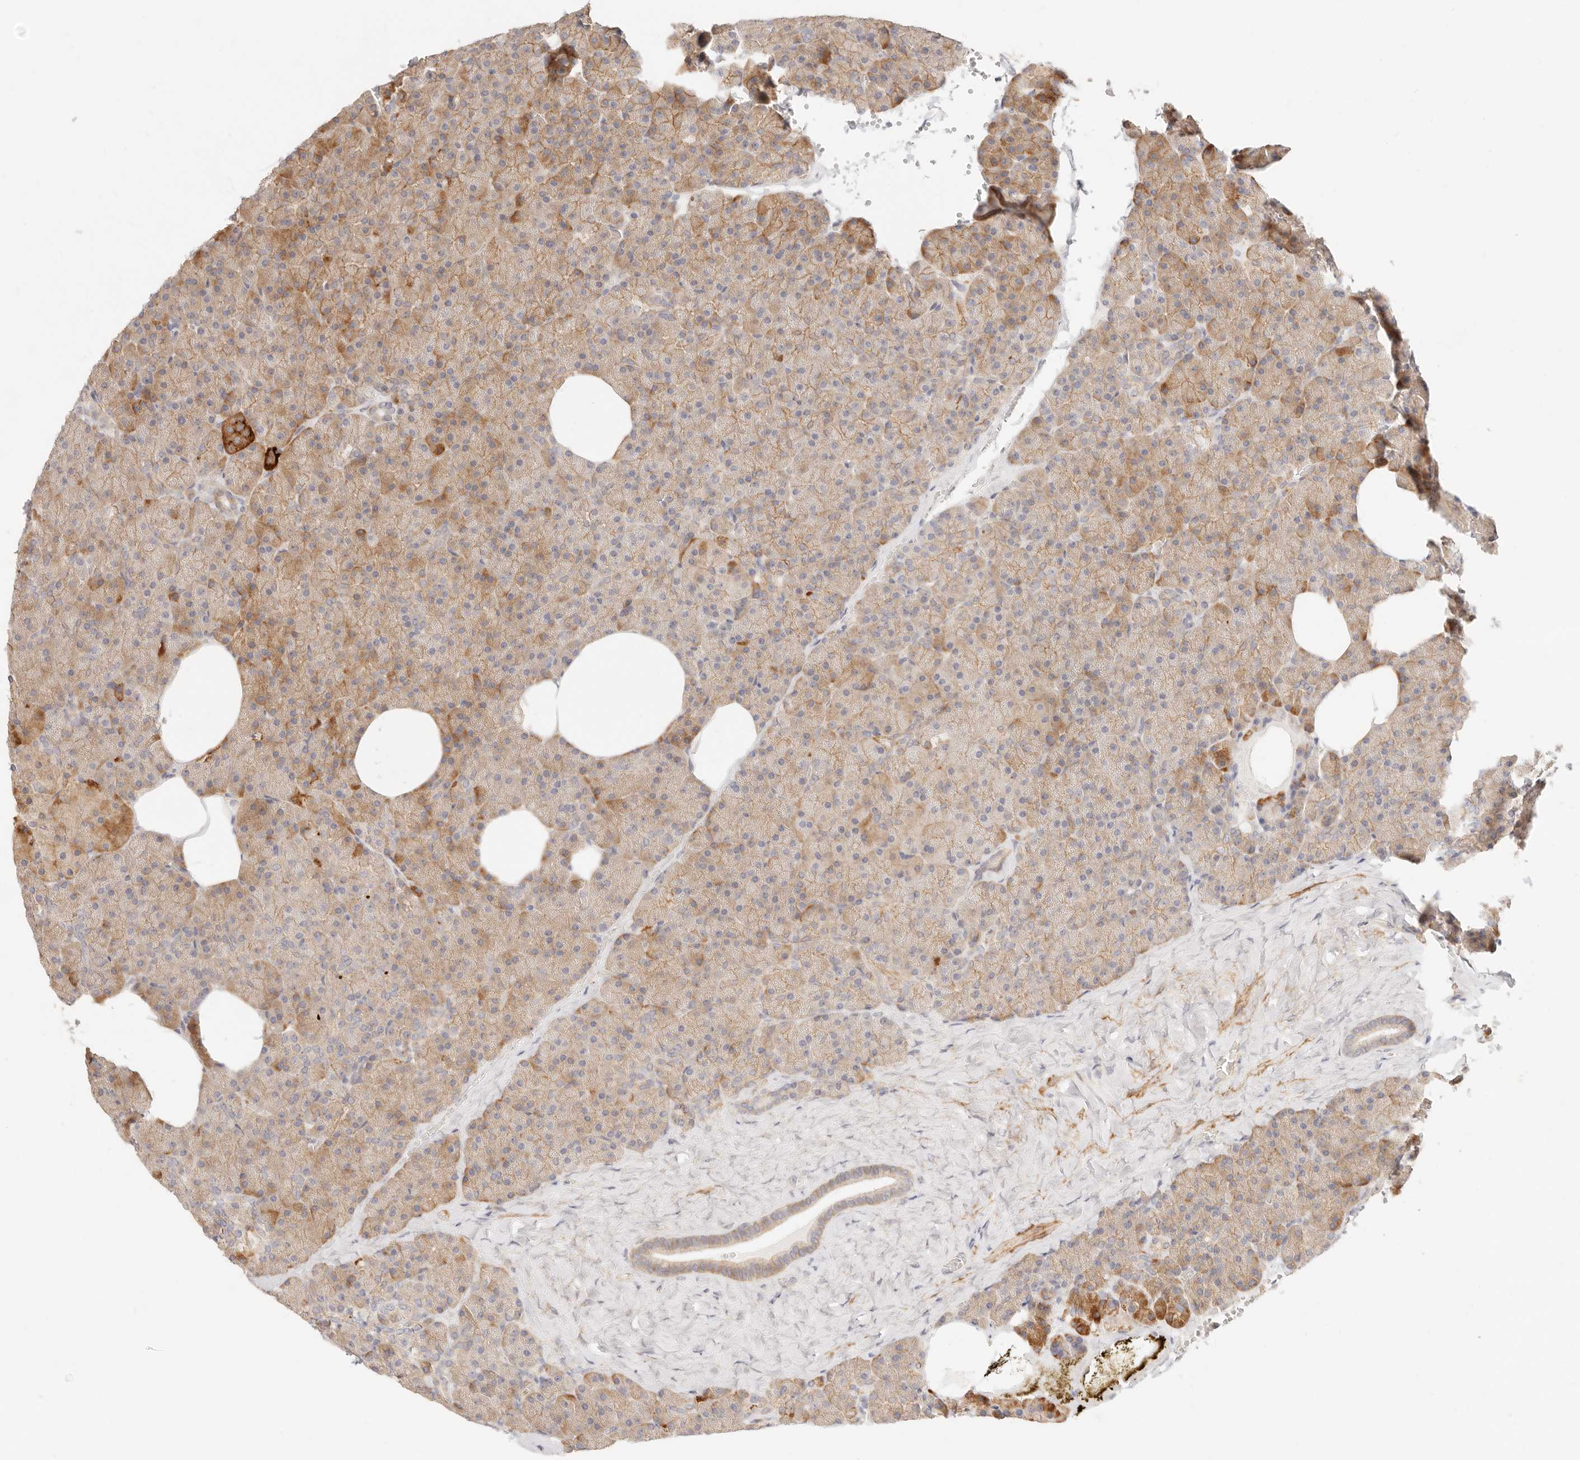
{"staining": {"intensity": "moderate", "quantity": ">75%", "location": "cytoplasmic/membranous"}, "tissue": "pancreas", "cell_type": "Exocrine glandular cells", "image_type": "normal", "snomed": [{"axis": "morphology", "description": "Normal tissue, NOS"}, {"axis": "morphology", "description": "Carcinoid, malignant, NOS"}, {"axis": "topography", "description": "Pancreas"}], "caption": "Immunohistochemical staining of benign human pancreas demonstrates medium levels of moderate cytoplasmic/membranous staining in approximately >75% of exocrine glandular cells.", "gene": "UBXN10", "patient": {"sex": "female", "age": 35}}